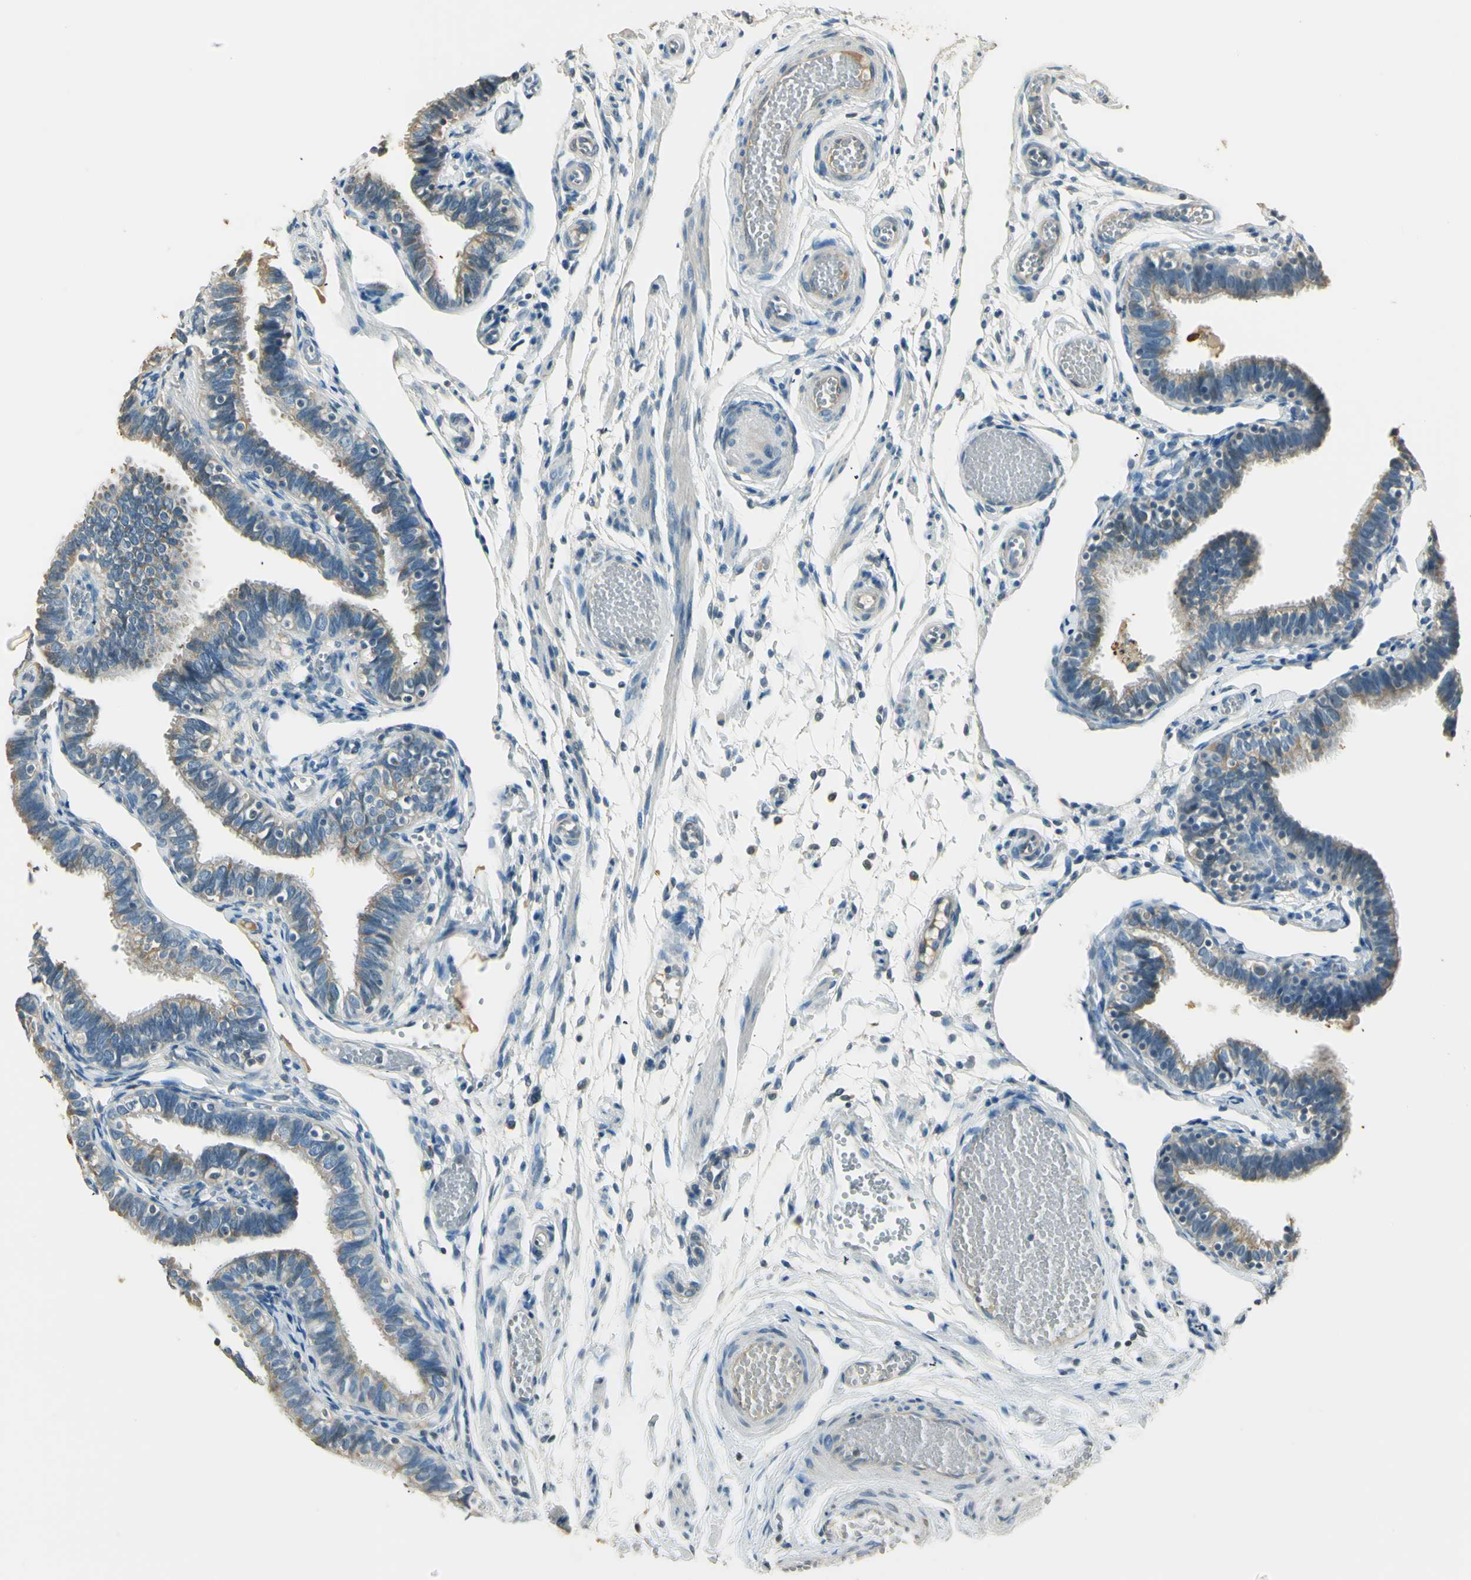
{"staining": {"intensity": "weak", "quantity": "25%-75%", "location": "cytoplasmic/membranous"}, "tissue": "fallopian tube", "cell_type": "Glandular cells", "image_type": "normal", "snomed": [{"axis": "morphology", "description": "Normal tissue, NOS"}, {"axis": "topography", "description": "Fallopian tube"}], "caption": "Immunohistochemistry (IHC) histopathology image of normal human fallopian tube stained for a protein (brown), which exhibits low levels of weak cytoplasmic/membranous positivity in about 25%-75% of glandular cells.", "gene": "UXS1", "patient": {"sex": "female", "age": 46}}